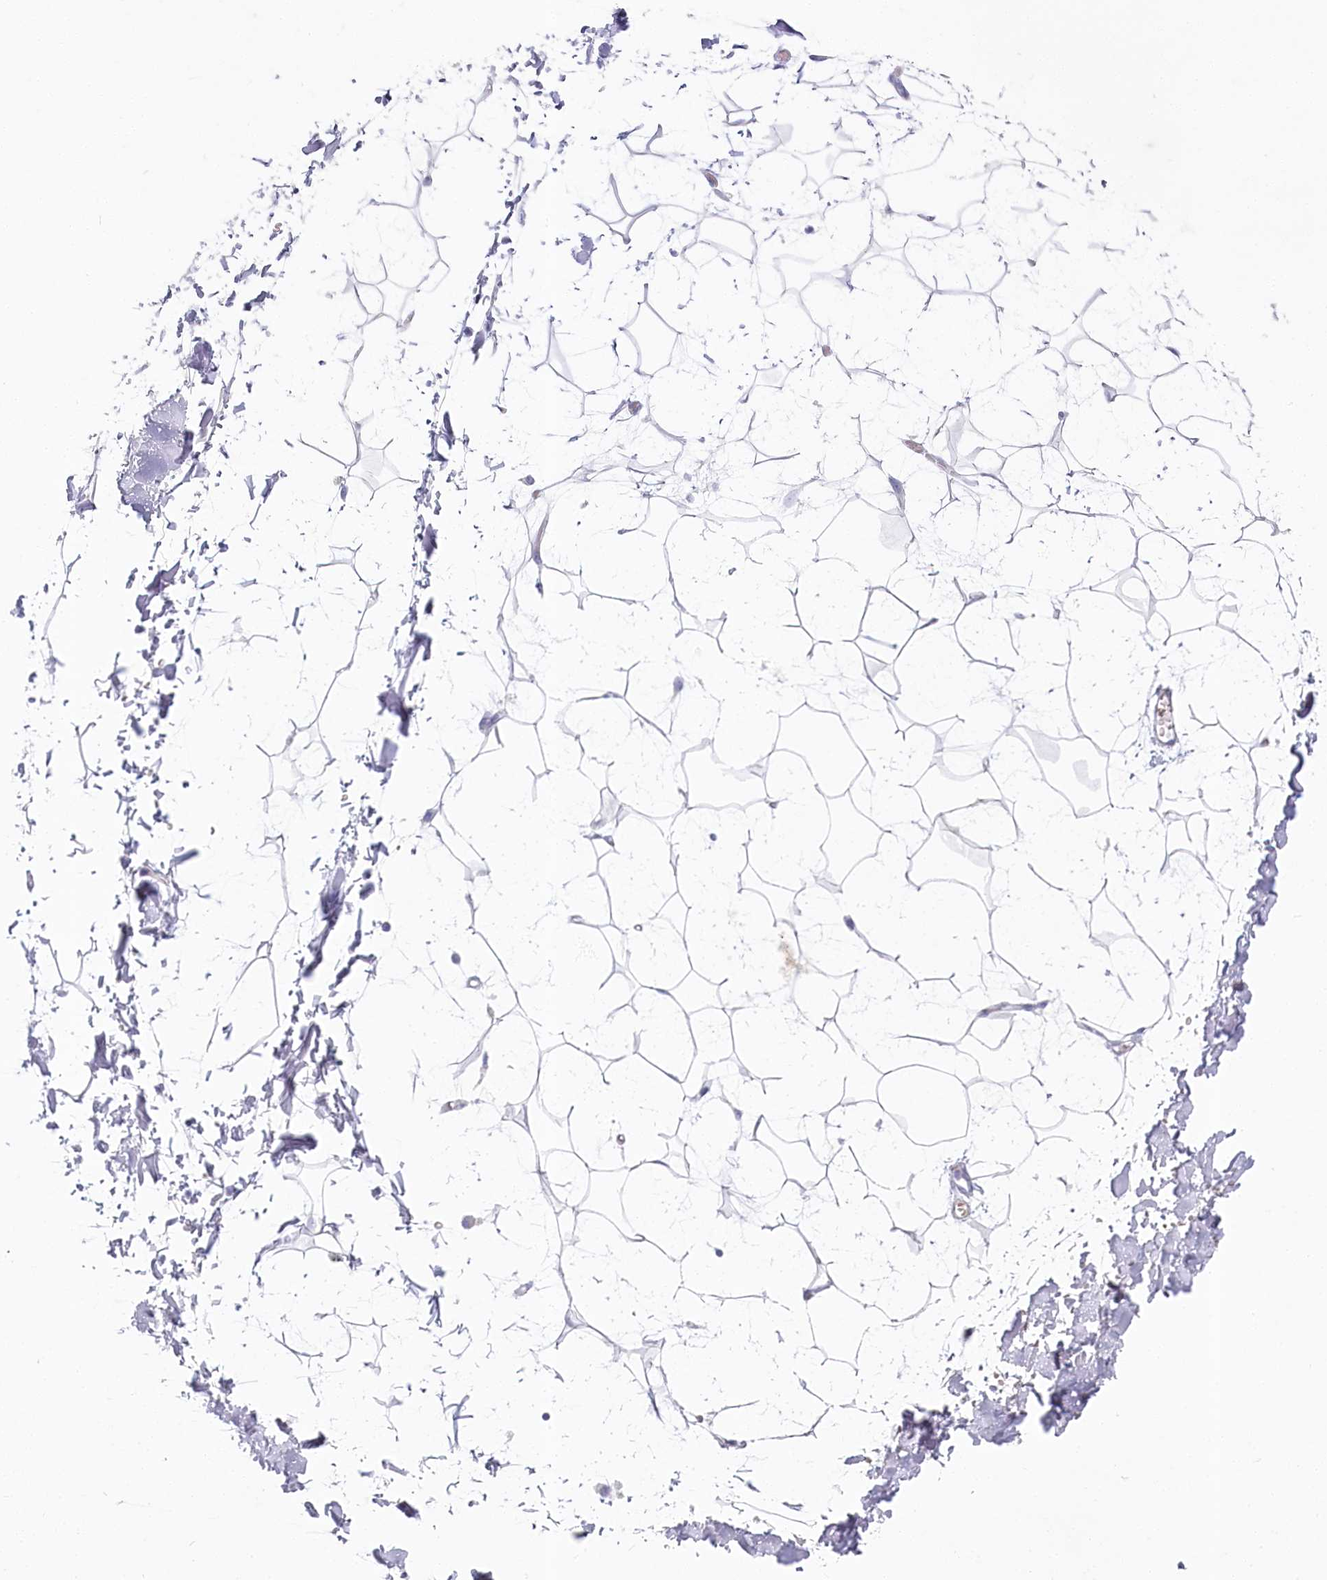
{"staining": {"intensity": "negative", "quantity": "none", "location": "none"}, "tissue": "adipose tissue", "cell_type": "Adipocytes", "image_type": "normal", "snomed": [{"axis": "morphology", "description": "Normal tissue, NOS"}, {"axis": "topography", "description": "Soft tissue"}], "caption": "Immunohistochemical staining of normal adipose tissue displays no significant expression in adipocytes.", "gene": "IFIT5", "patient": {"sex": "male", "age": 72}}